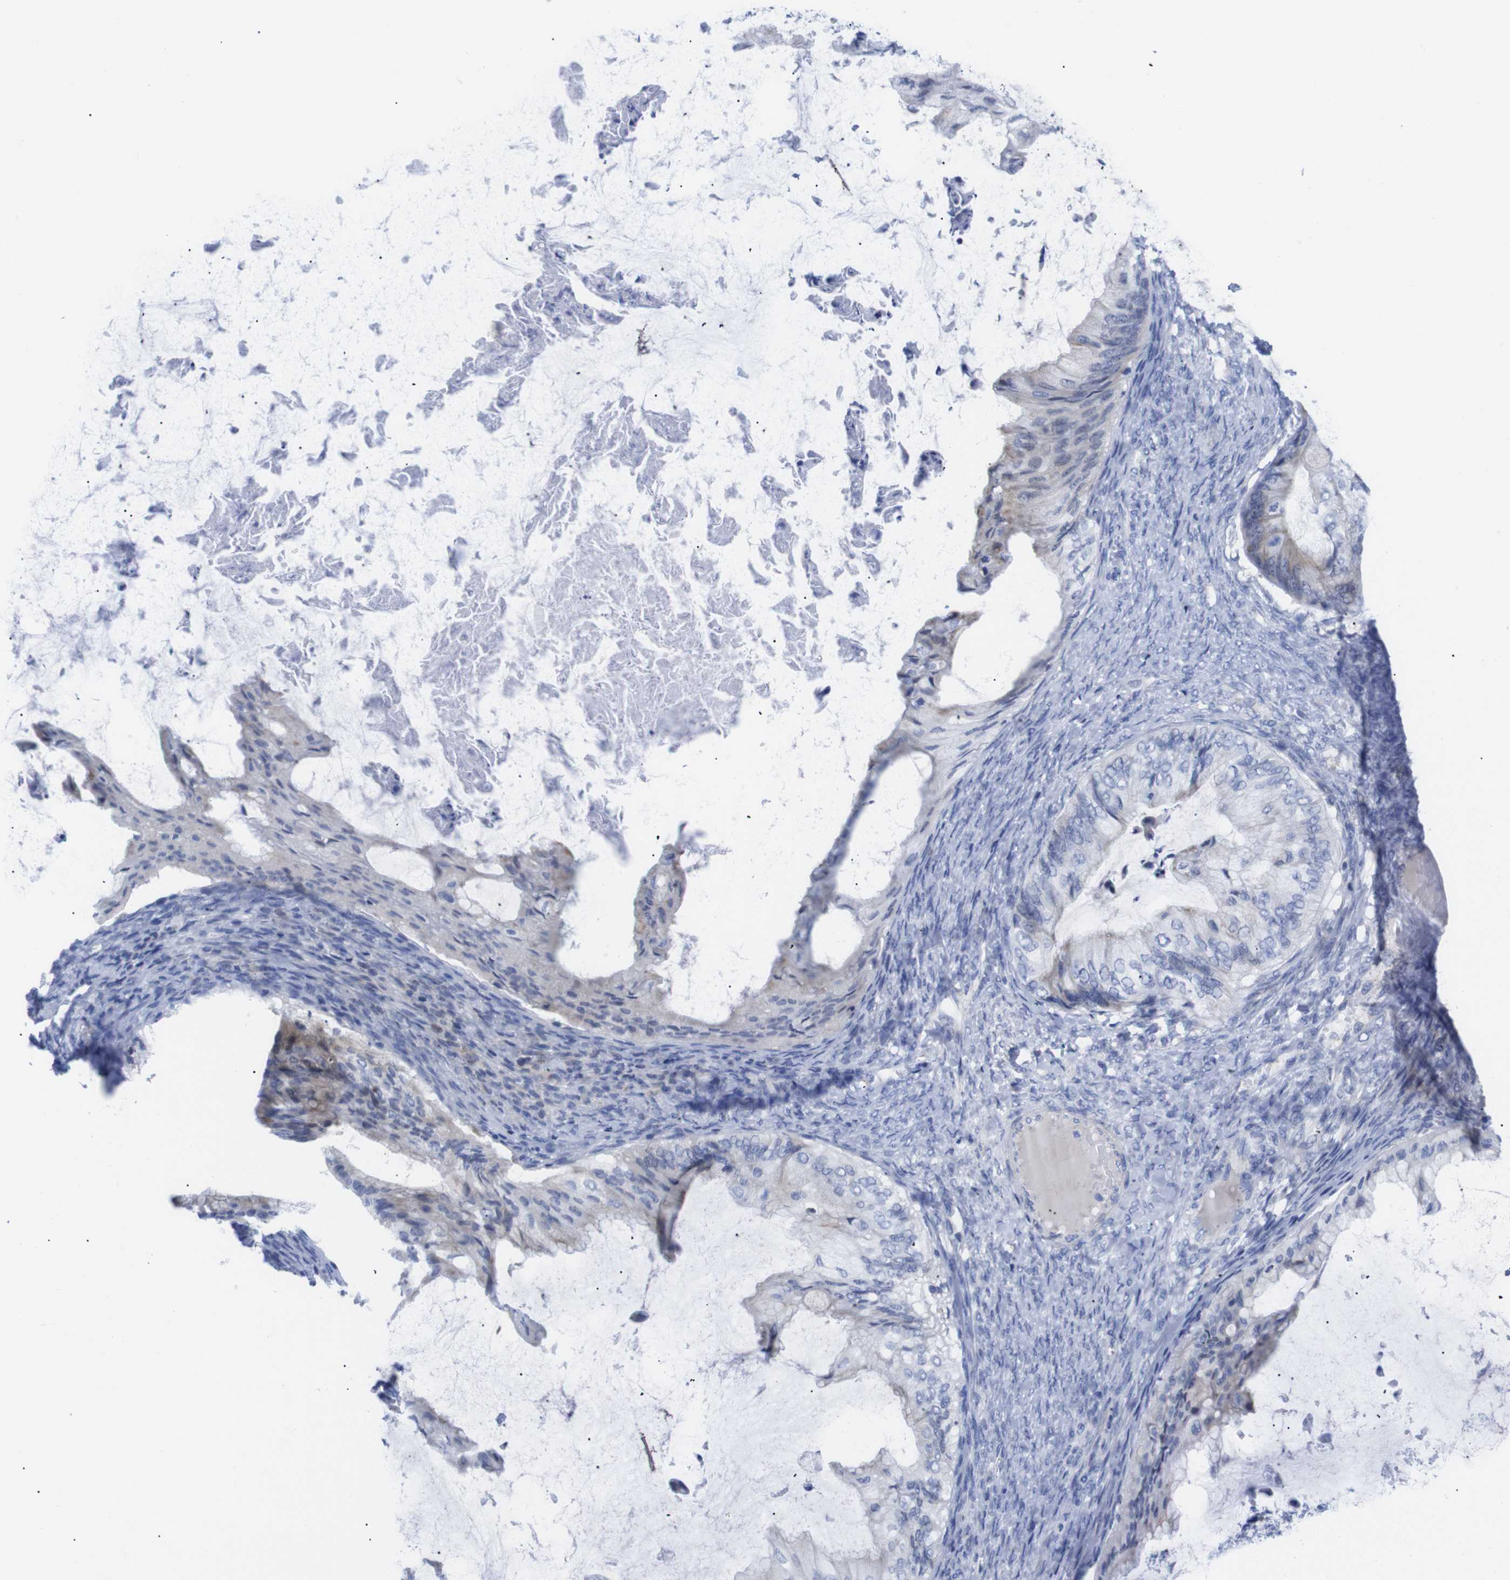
{"staining": {"intensity": "weak", "quantity": "<25%", "location": "cytoplasmic/membranous"}, "tissue": "ovarian cancer", "cell_type": "Tumor cells", "image_type": "cancer", "snomed": [{"axis": "morphology", "description": "Cystadenocarcinoma, mucinous, NOS"}, {"axis": "topography", "description": "Ovary"}], "caption": "High power microscopy histopathology image of an IHC photomicrograph of ovarian mucinous cystadenocarcinoma, revealing no significant positivity in tumor cells.", "gene": "LRRC55", "patient": {"sex": "female", "age": 61}}